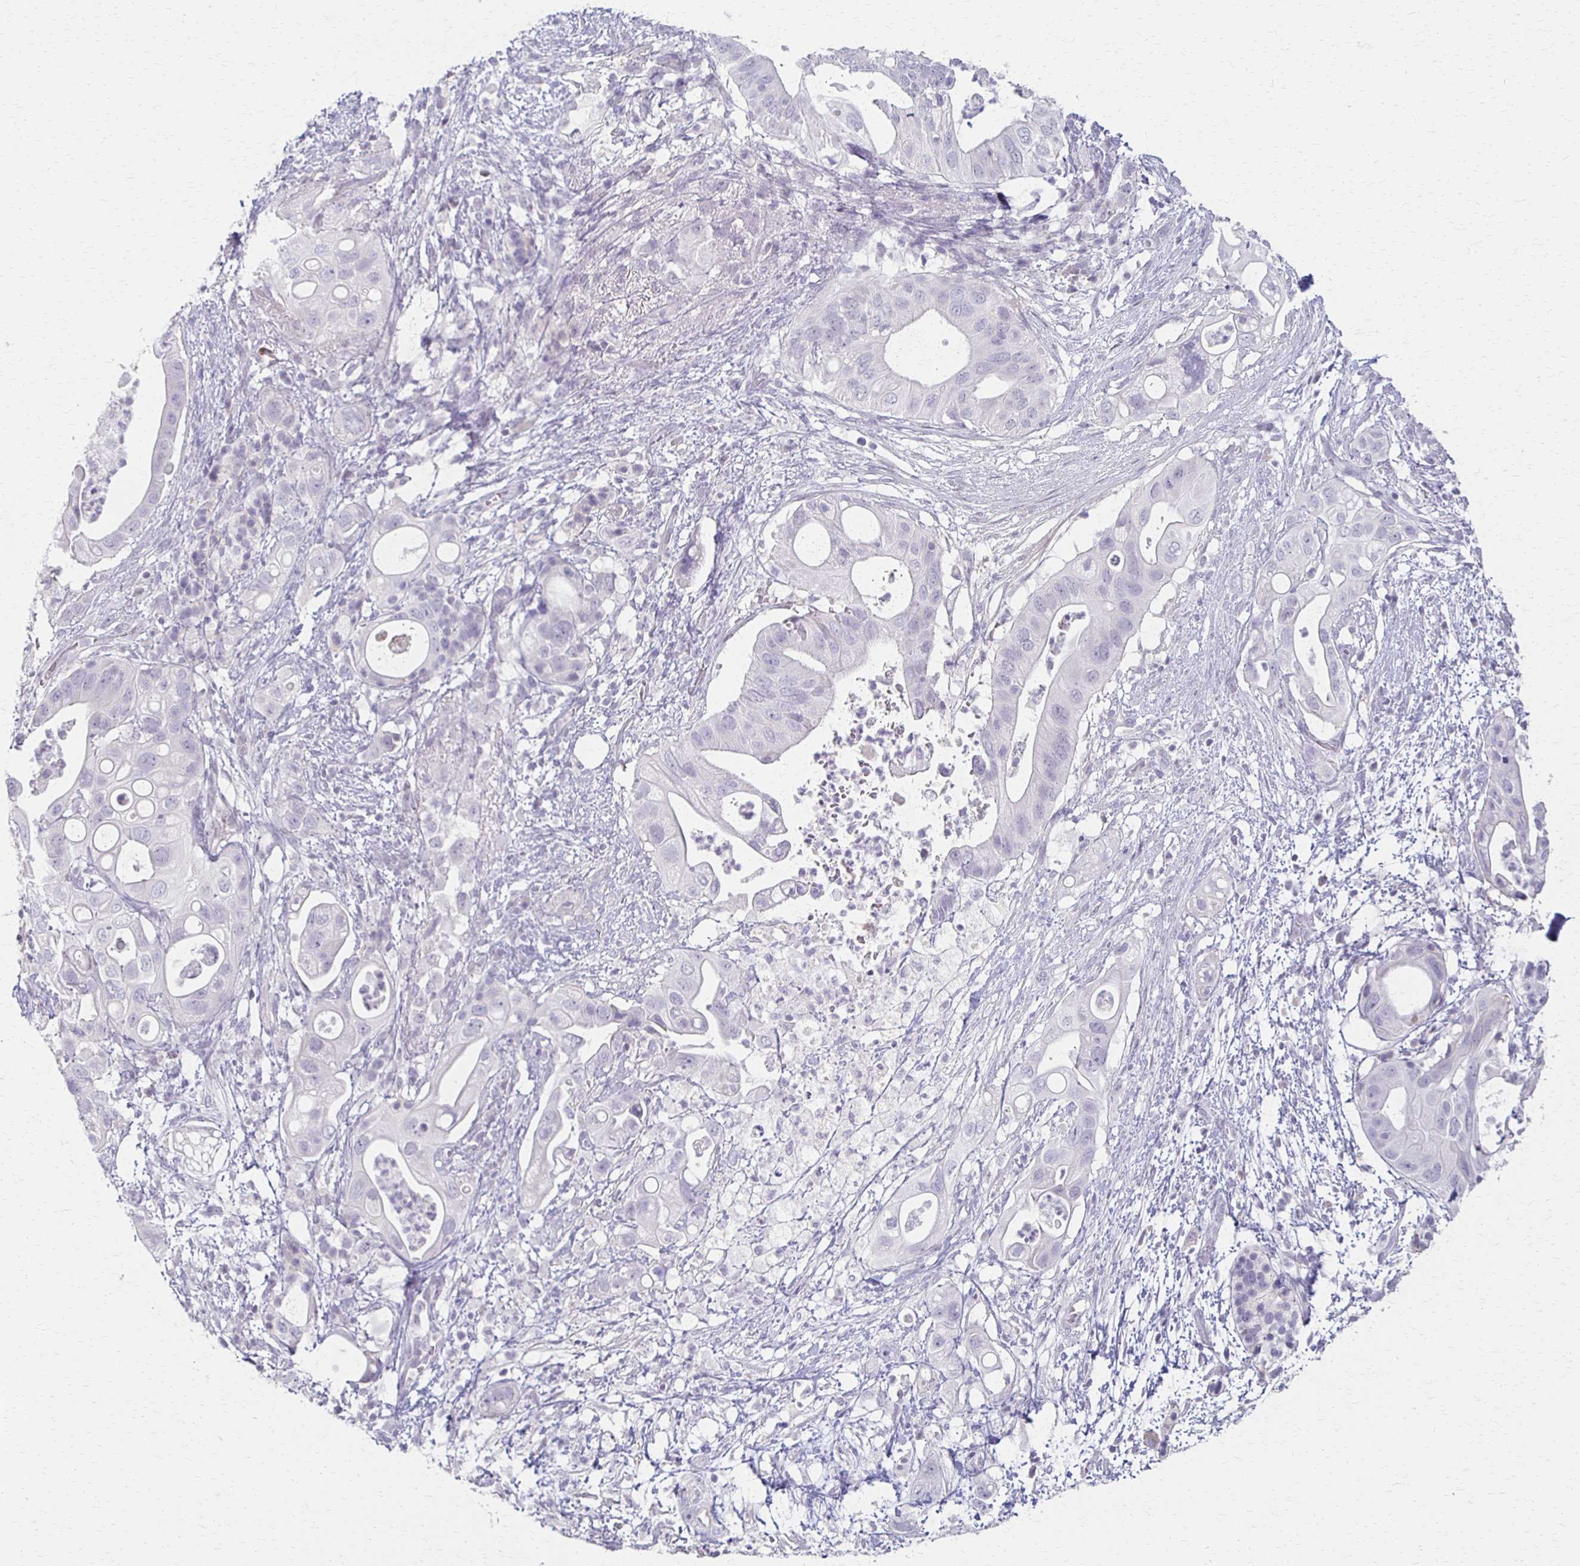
{"staining": {"intensity": "negative", "quantity": "none", "location": "none"}, "tissue": "pancreatic cancer", "cell_type": "Tumor cells", "image_type": "cancer", "snomed": [{"axis": "morphology", "description": "Adenocarcinoma, NOS"}, {"axis": "topography", "description": "Pancreas"}], "caption": "Pancreatic cancer (adenocarcinoma) stained for a protein using immunohistochemistry (IHC) shows no positivity tumor cells.", "gene": "FOXO4", "patient": {"sex": "female", "age": 72}}